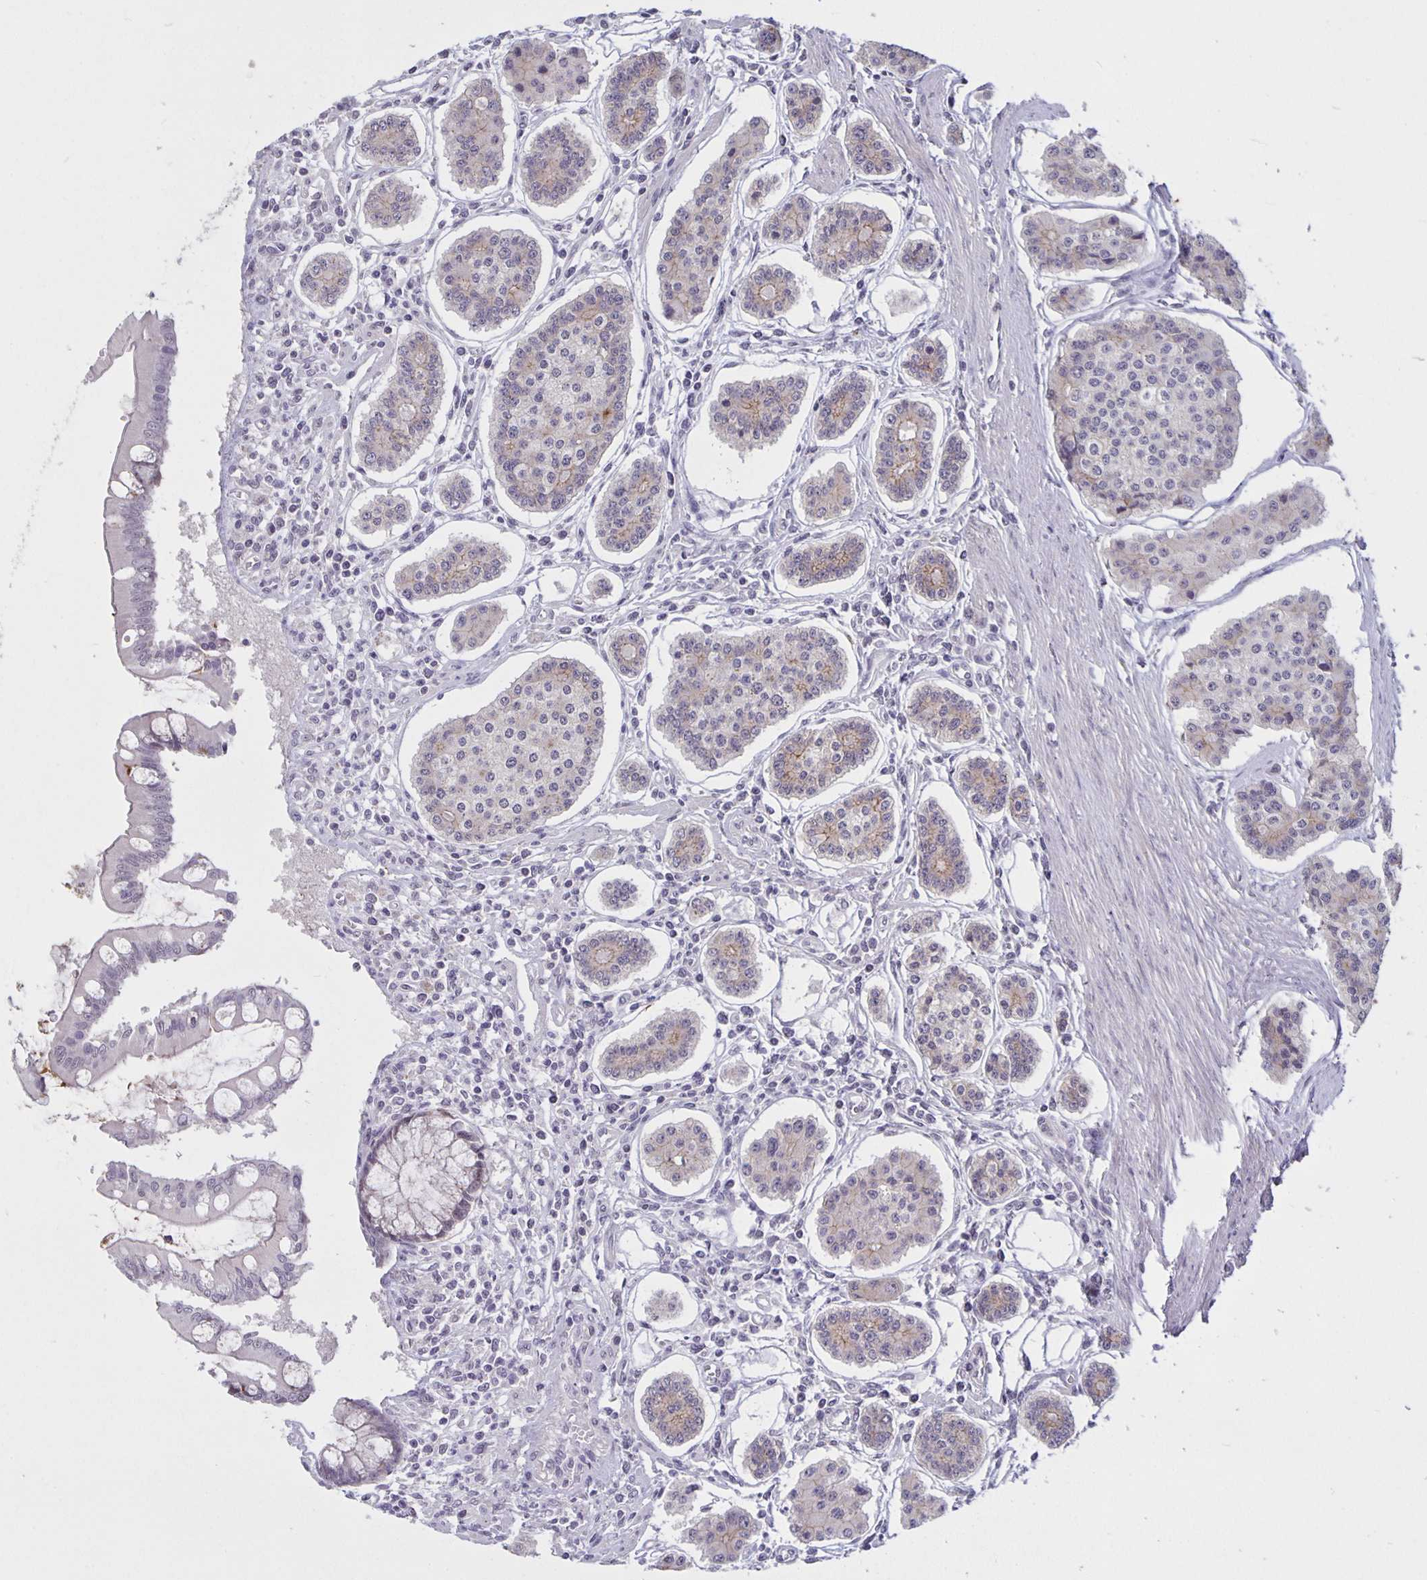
{"staining": {"intensity": "negative", "quantity": "none", "location": "none"}, "tissue": "carcinoid", "cell_type": "Tumor cells", "image_type": "cancer", "snomed": [{"axis": "morphology", "description": "Carcinoid, malignant, NOS"}, {"axis": "topography", "description": "Small intestine"}], "caption": "The immunohistochemistry micrograph has no significant positivity in tumor cells of malignant carcinoid tissue.", "gene": "ARVCF", "patient": {"sex": "female", "age": 65}}